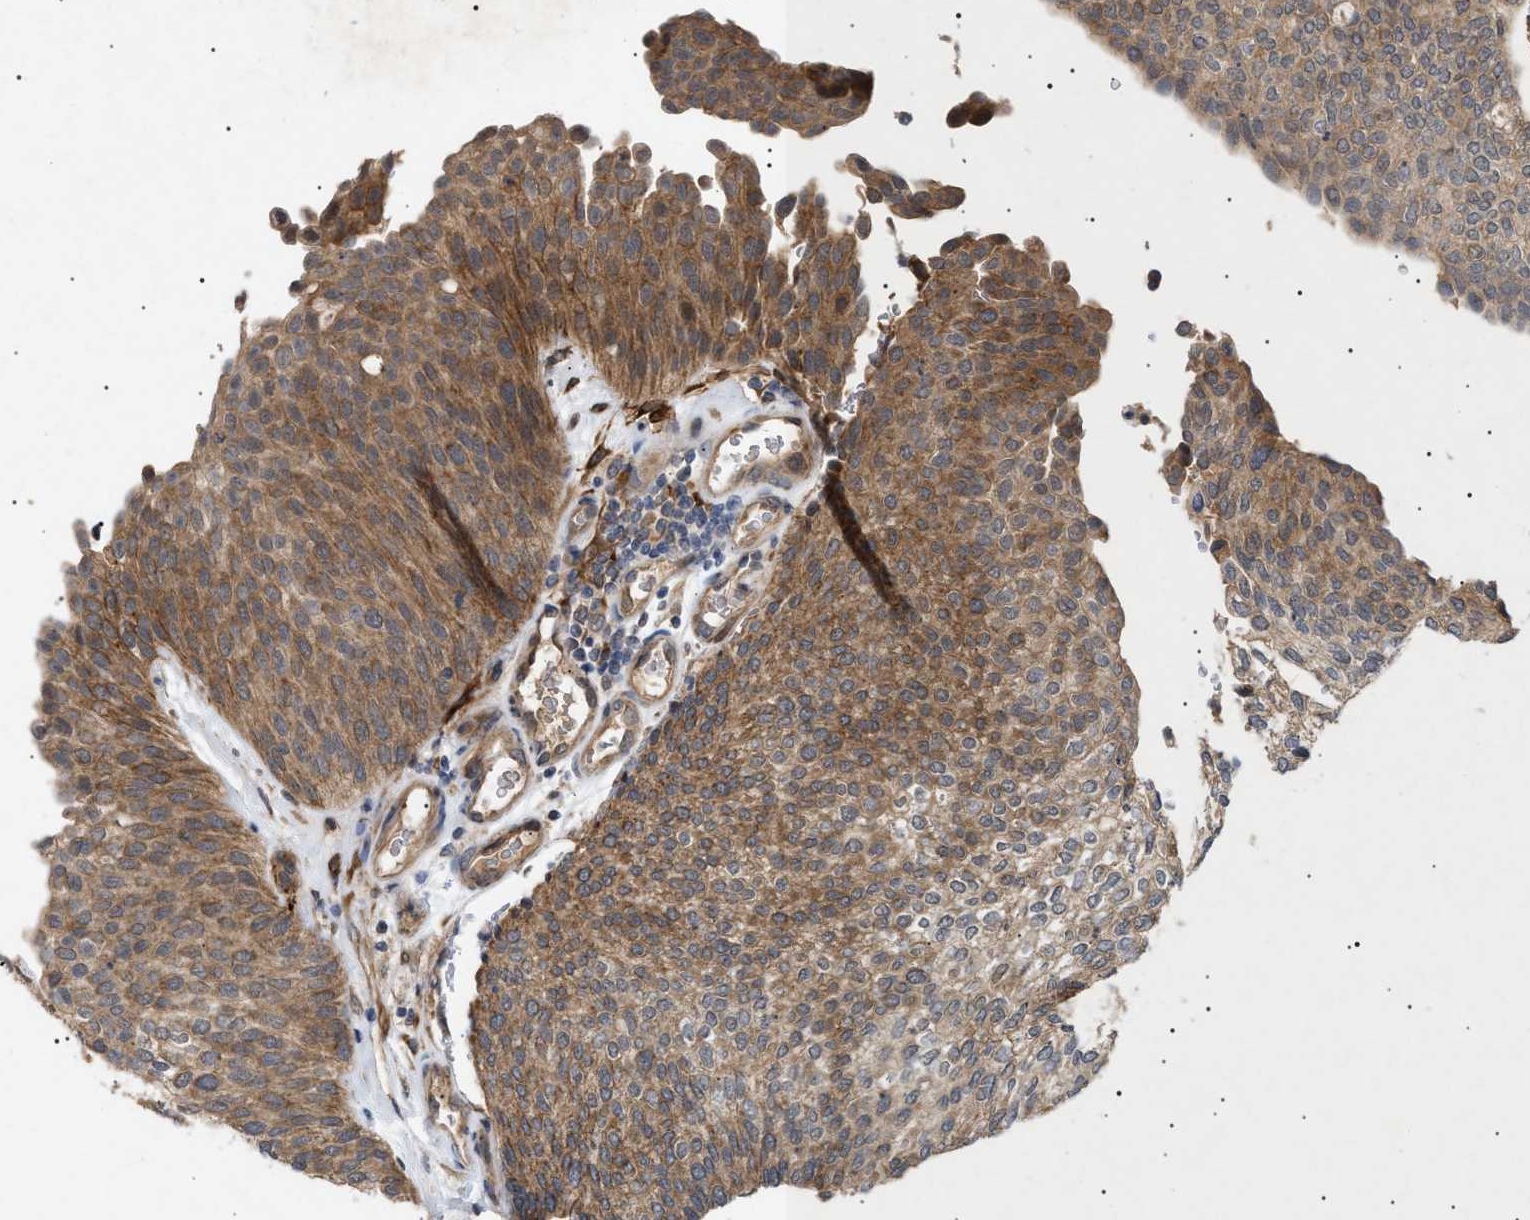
{"staining": {"intensity": "moderate", "quantity": ">75%", "location": "cytoplasmic/membranous"}, "tissue": "urothelial cancer", "cell_type": "Tumor cells", "image_type": "cancer", "snomed": [{"axis": "morphology", "description": "Urothelial carcinoma, Low grade"}, {"axis": "topography", "description": "Urinary bladder"}], "caption": "Low-grade urothelial carcinoma tissue exhibits moderate cytoplasmic/membranous staining in approximately >75% of tumor cells, visualized by immunohistochemistry. (DAB (3,3'-diaminobenzidine) IHC with brightfield microscopy, high magnification).", "gene": "SIRT5", "patient": {"sex": "female", "age": 79}}